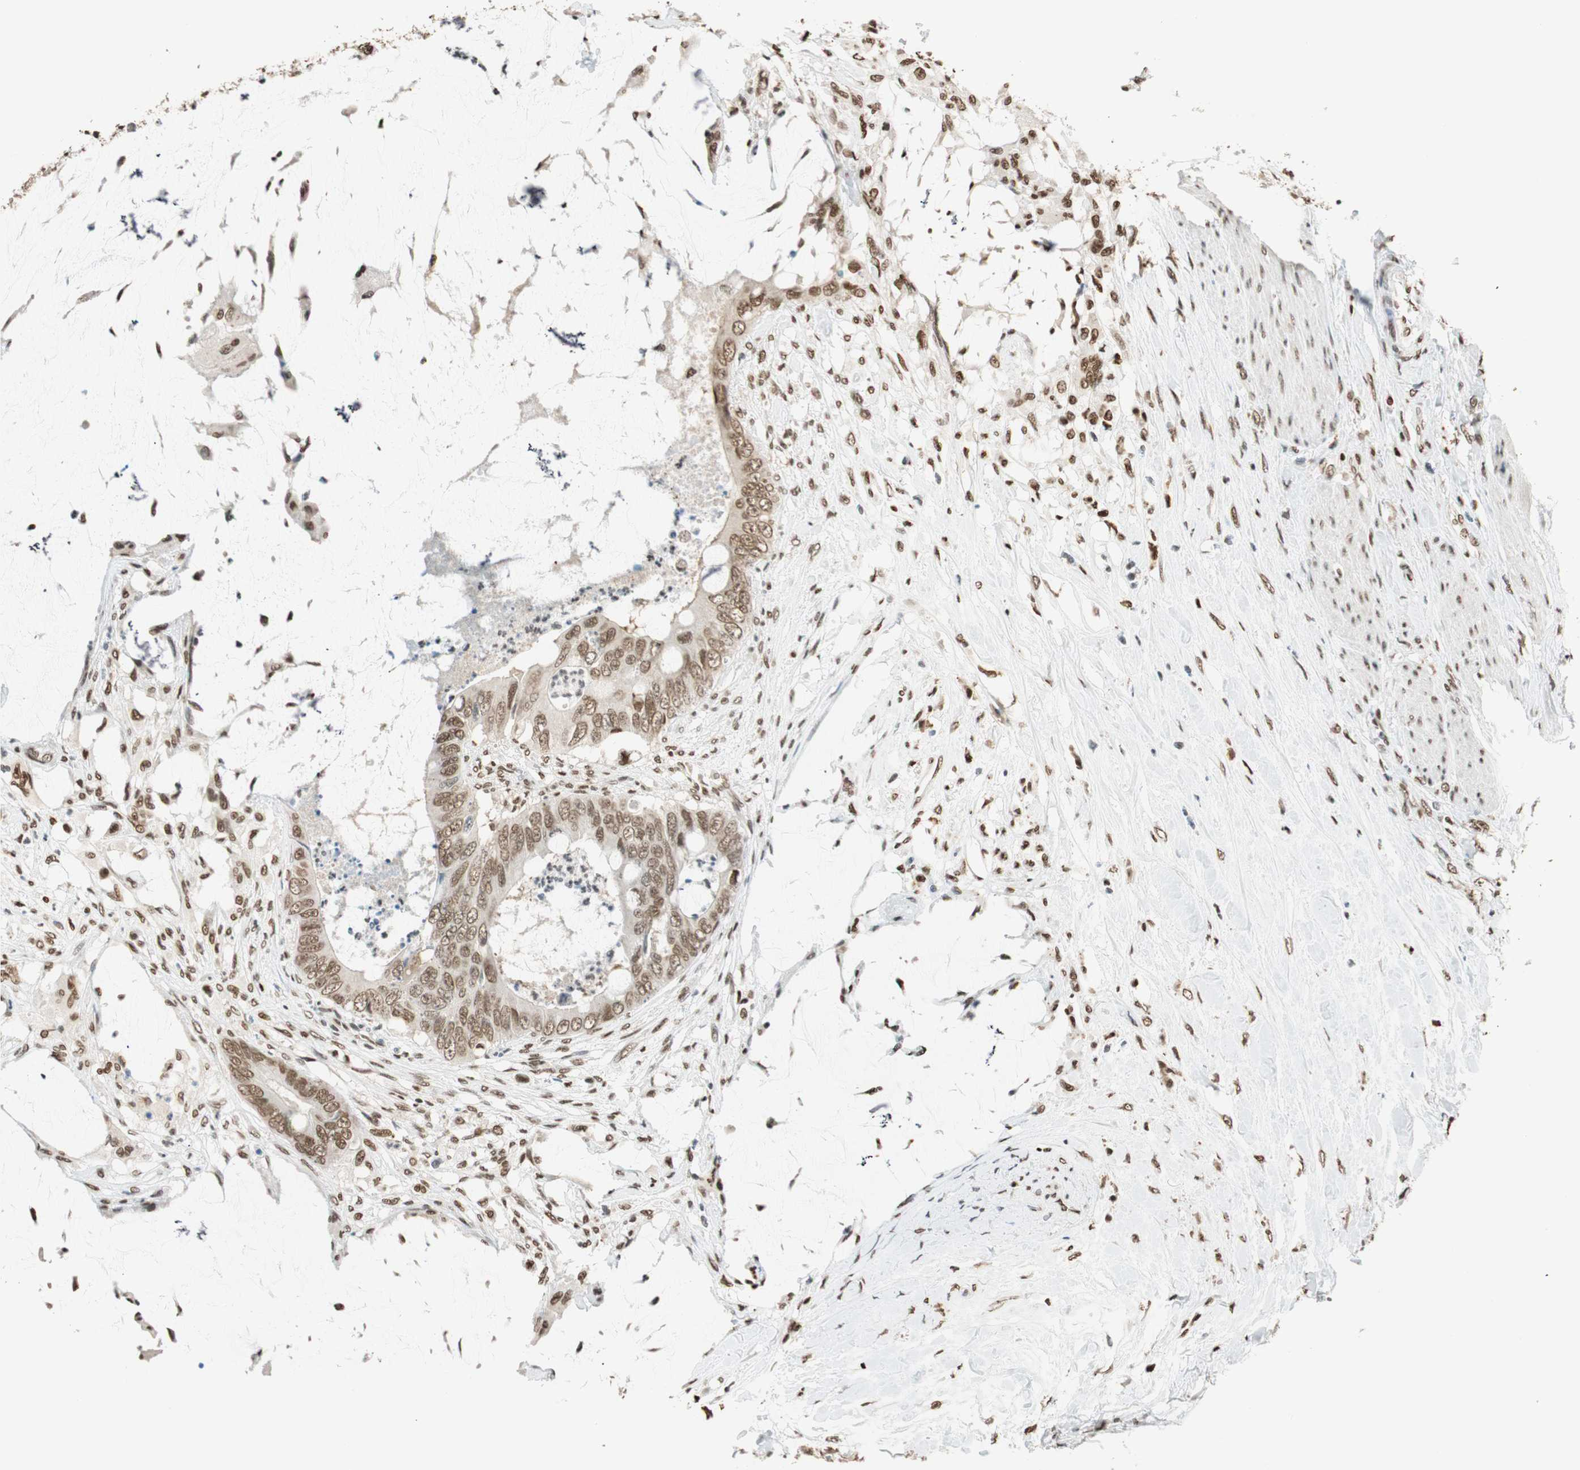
{"staining": {"intensity": "moderate", "quantity": ">75%", "location": "nuclear"}, "tissue": "colorectal cancer", "cell_type": "Tumor cells", "image_type": "cancer", "snomed": [{"axis": "morphology", "description": "Adenocarcinoma, NOS"}, {"axis": "topography", "description": "Rectum"}], "caption": "An IHC photomicrograph of tumor tissue is shown. Protein staining in brown highlights moderate nuclear positivity in adenocarcinoma (colorectal) within tumor cells.", "gene": "FANCG", "patient": {"sex": "female", "age": 77}}